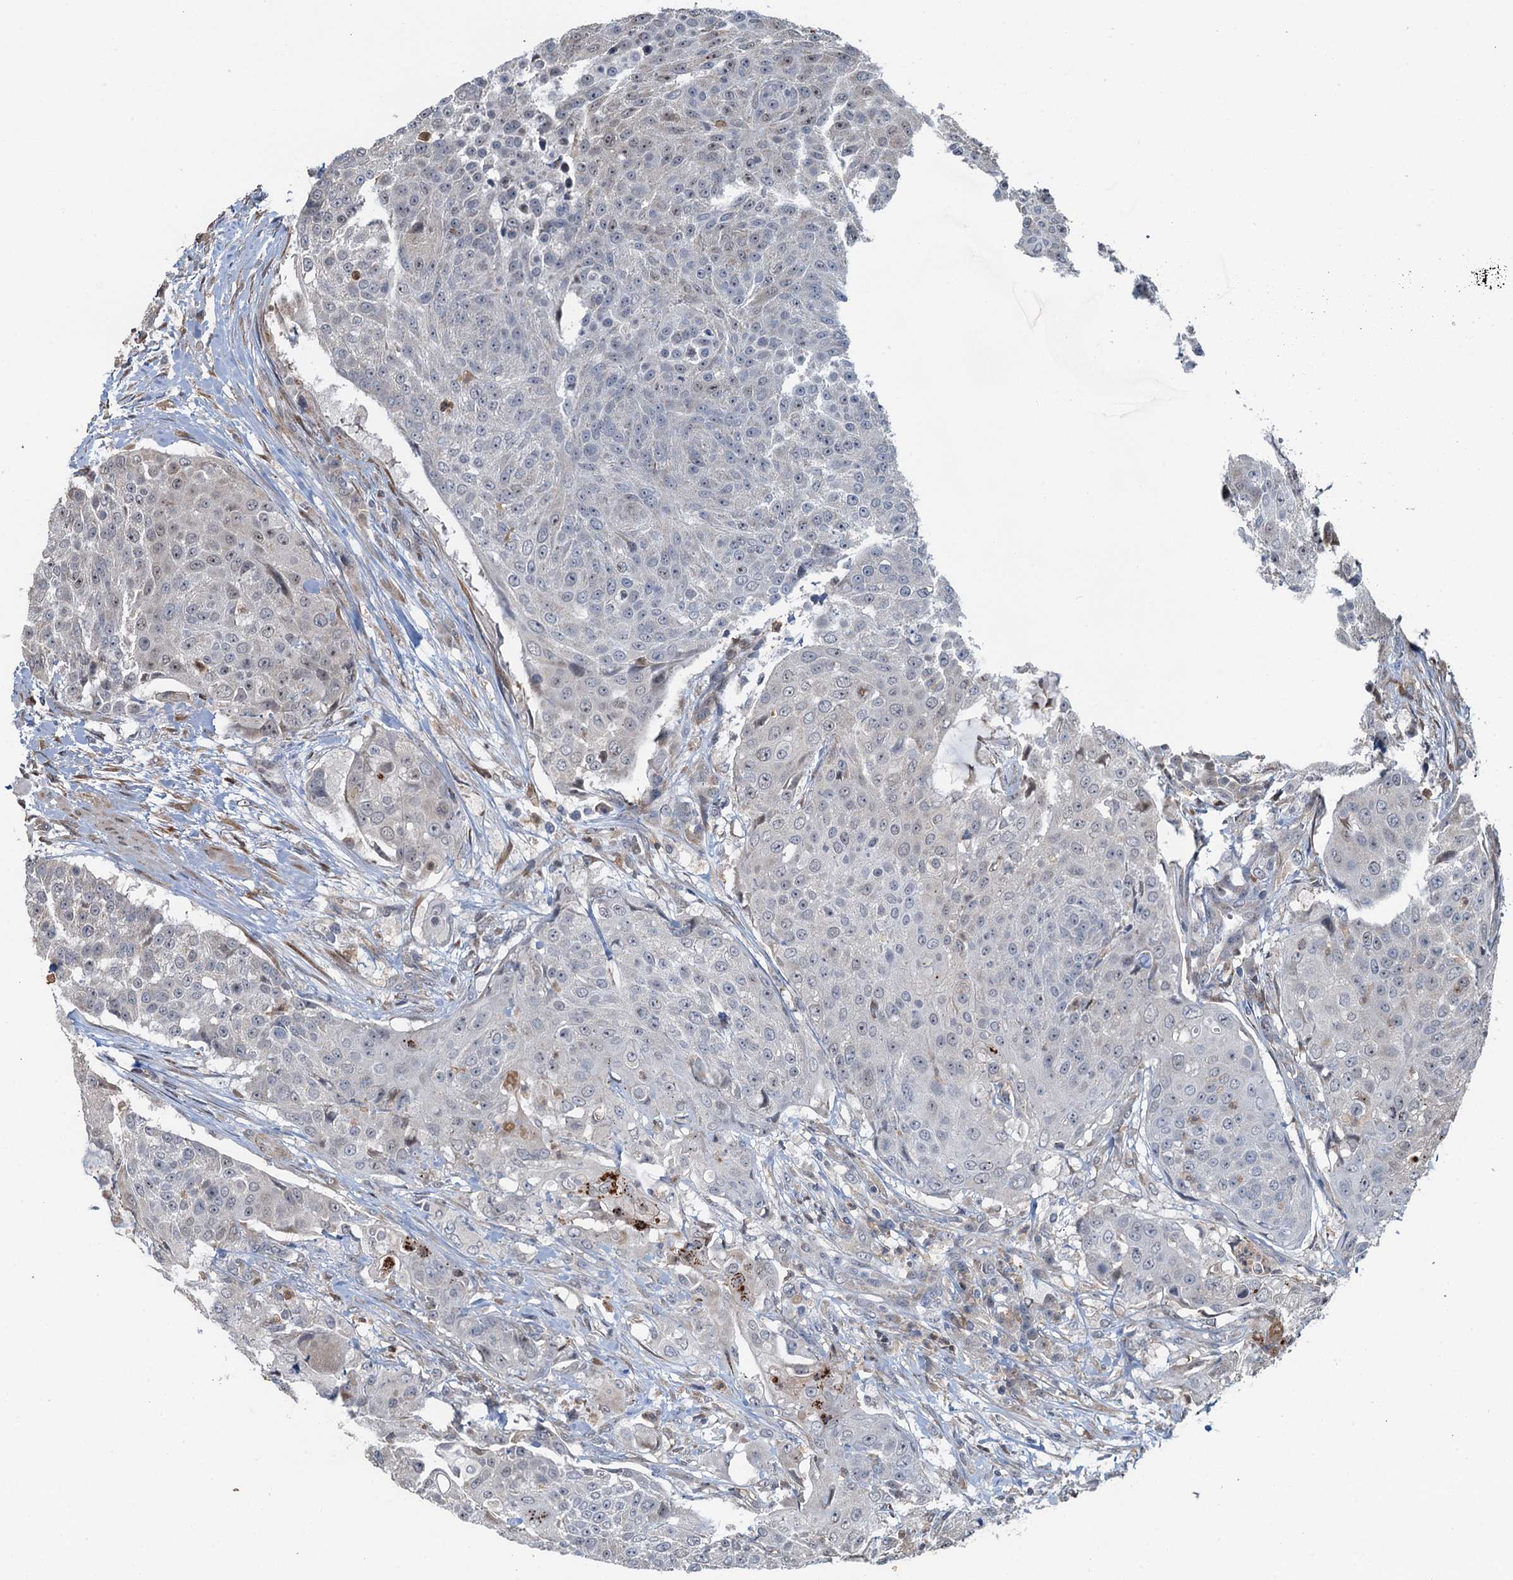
{"staining": {"intensity": "negative", "quantity": "none", "location": "none"}, "tissue": "urothelial cancer", "cell_type": "Tumor cells", "image_type": "cancer", "snomed": [{"axis": "morphology", "description": "Urothelial carcinoma, High grade"}, {"axis": "topography", "description": "Urinary bladder"}], "caption": "High magnification brightfield microscopy of urothelial carcinoma (high-grade) stained with DAB (brown) and counterstained with hematoxylin (blue): tumor cells show no significant expression. (Immunohistochemistry (ihc), brightfield microscopy, high magnification).", "gene": "WHAMM", "patient": {"sex": "female", "age": 63}}